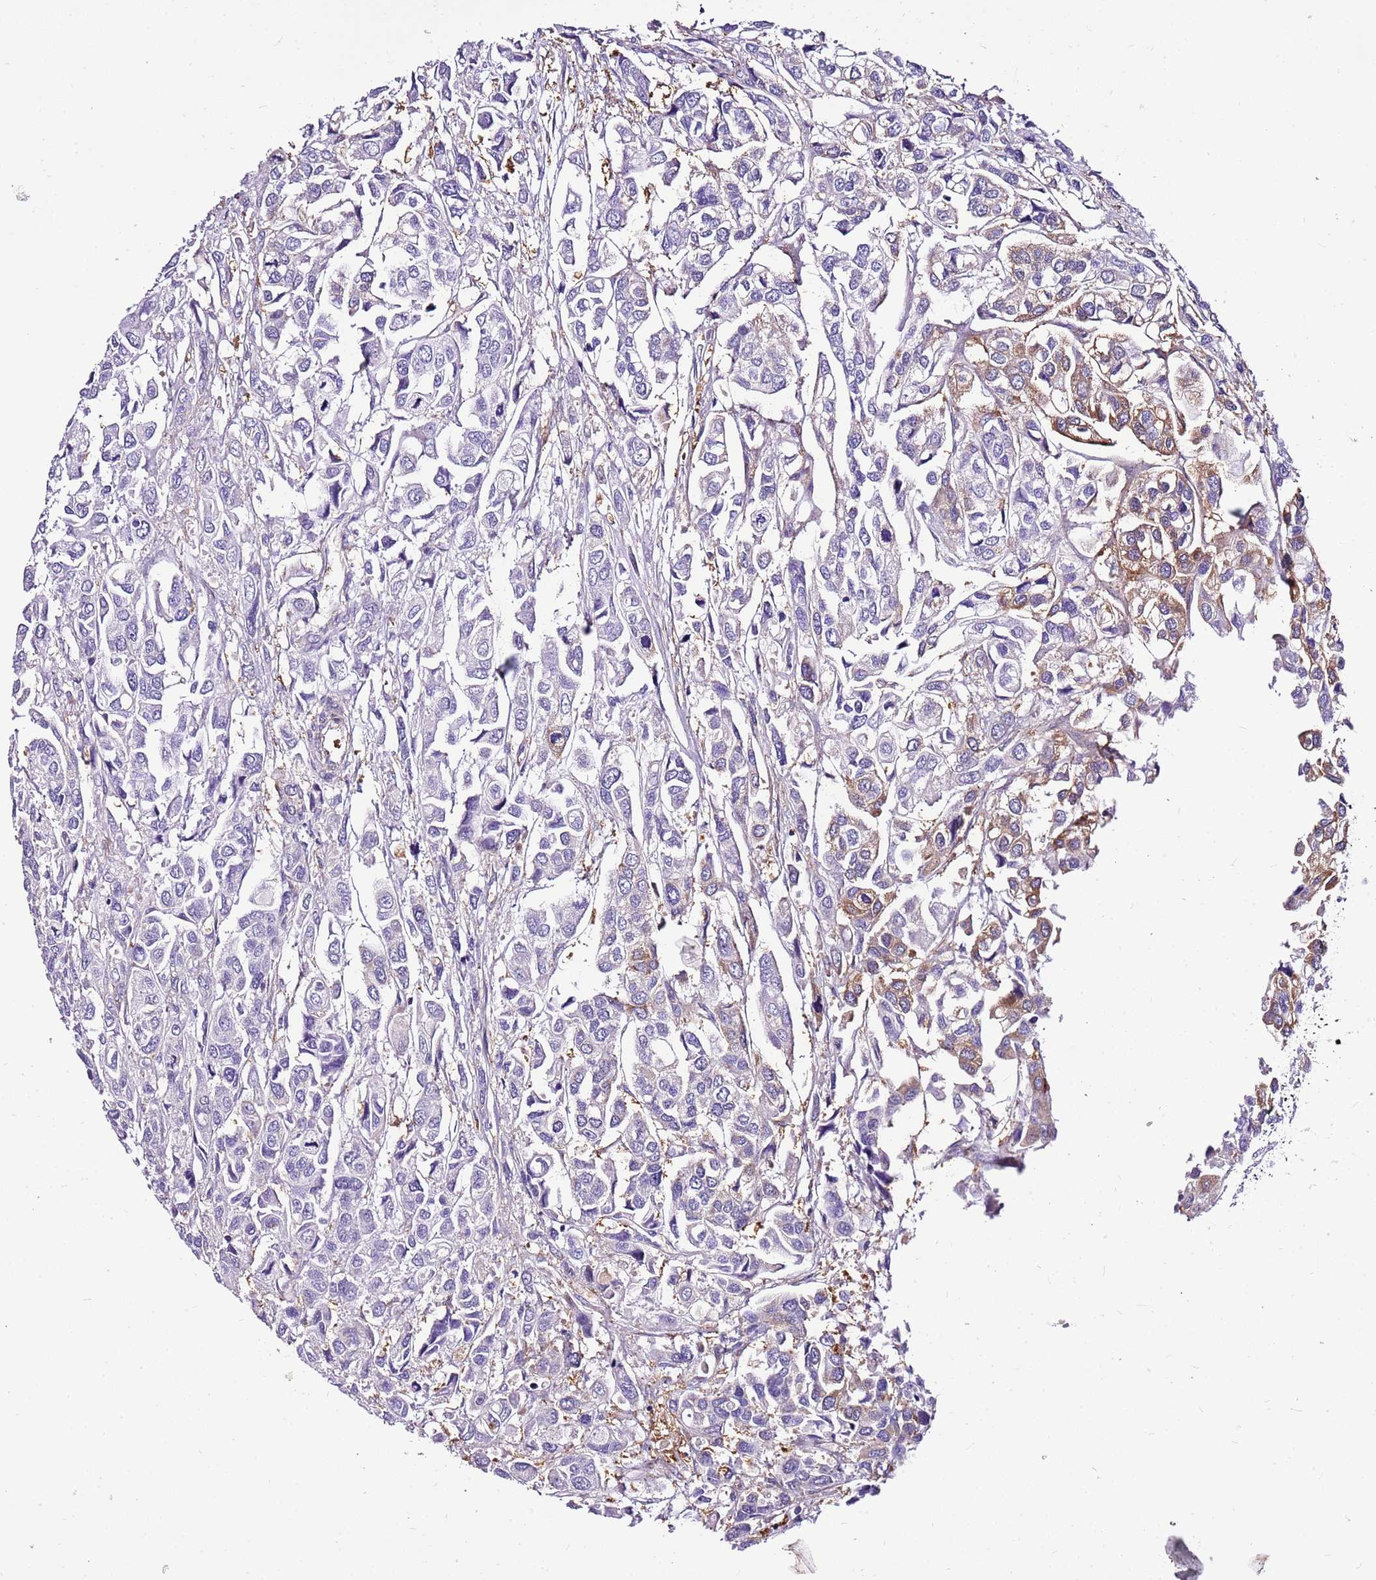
{"staining": {"intensity": "negative", "quantity": "none", "location": "none"}, "tissue": "urothelial cancer", "cell_type": "Tumor cells", "image_type": "cancer", "snomed": [{"axis": "morphology", "description": "Urothelial carcinoma, High grade"}, {"axis": "topography", "description": "Urinary bladder"}], "caption": "Immunohistochemical staining of human high-grade urothelial carcinoma demonstrates no significant expression in tumor cells. (Stains: DAB (3,3'-diaminobenzidine) immunohistochemistry with hematoxylin counter stain, Microscopy: brightfield microscopy at high magnification).", "gene": "ATXN2L", "patient": {"sex": "male", "age": 67}}